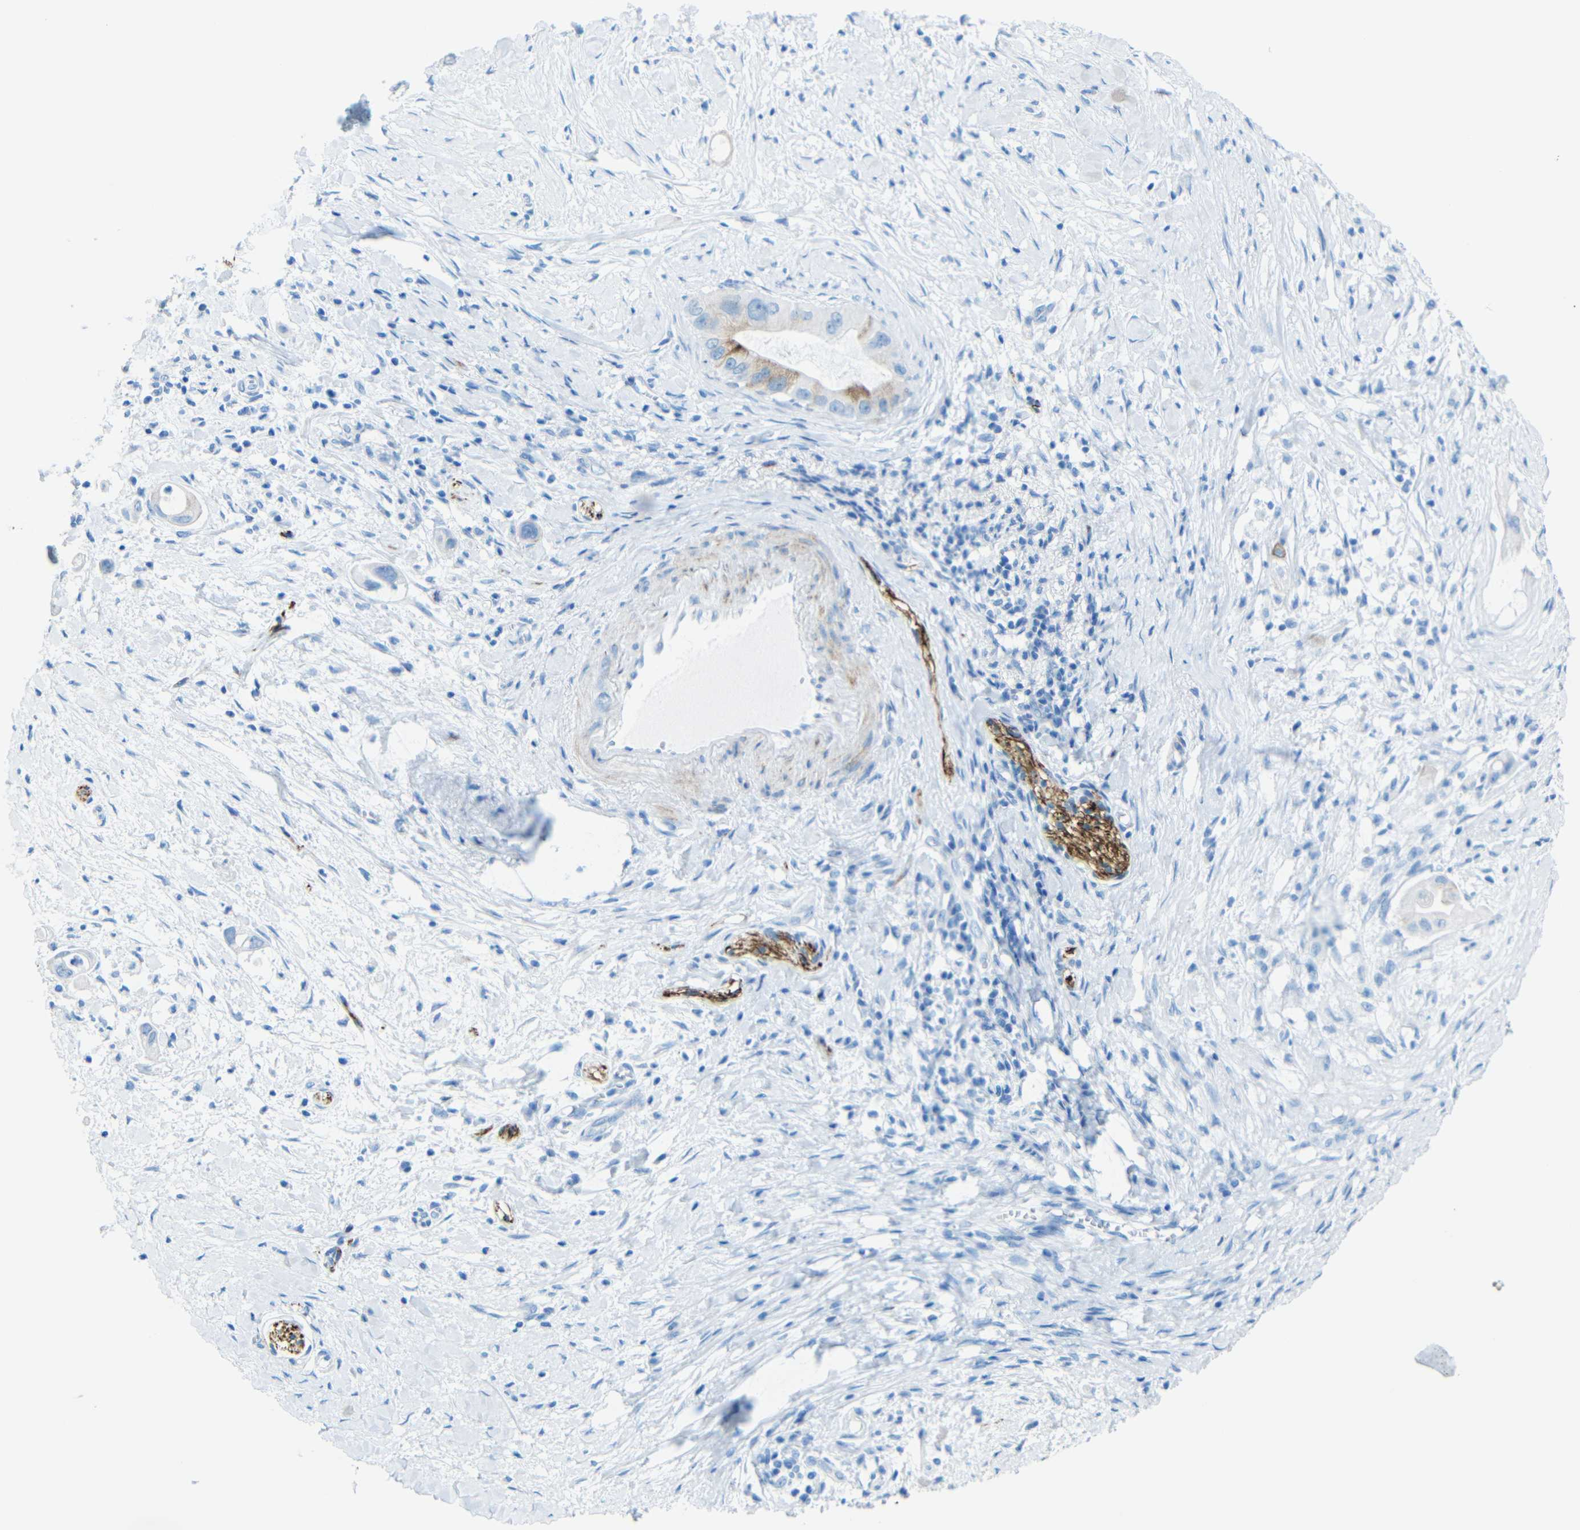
{"staining": {"intensity": "negative", "quantity": "none", "location": "none"}, "tissue": "pancreatic cancer", "cell_type": "Tumor cells", "image_type": "cancer", "snomed": [{"axis": "morphology", "description": "Adenocarcinoma, NOS"}, {"axis": "topography", "description": "Pancreas"}], "caption": "IHC photomicrograph of pancreatic cancer stained for a protein (brown), which exhibits no staining in tumor cells.", "gene": "TUBB4B", "patient": {"sex": "male", "age": 55}}